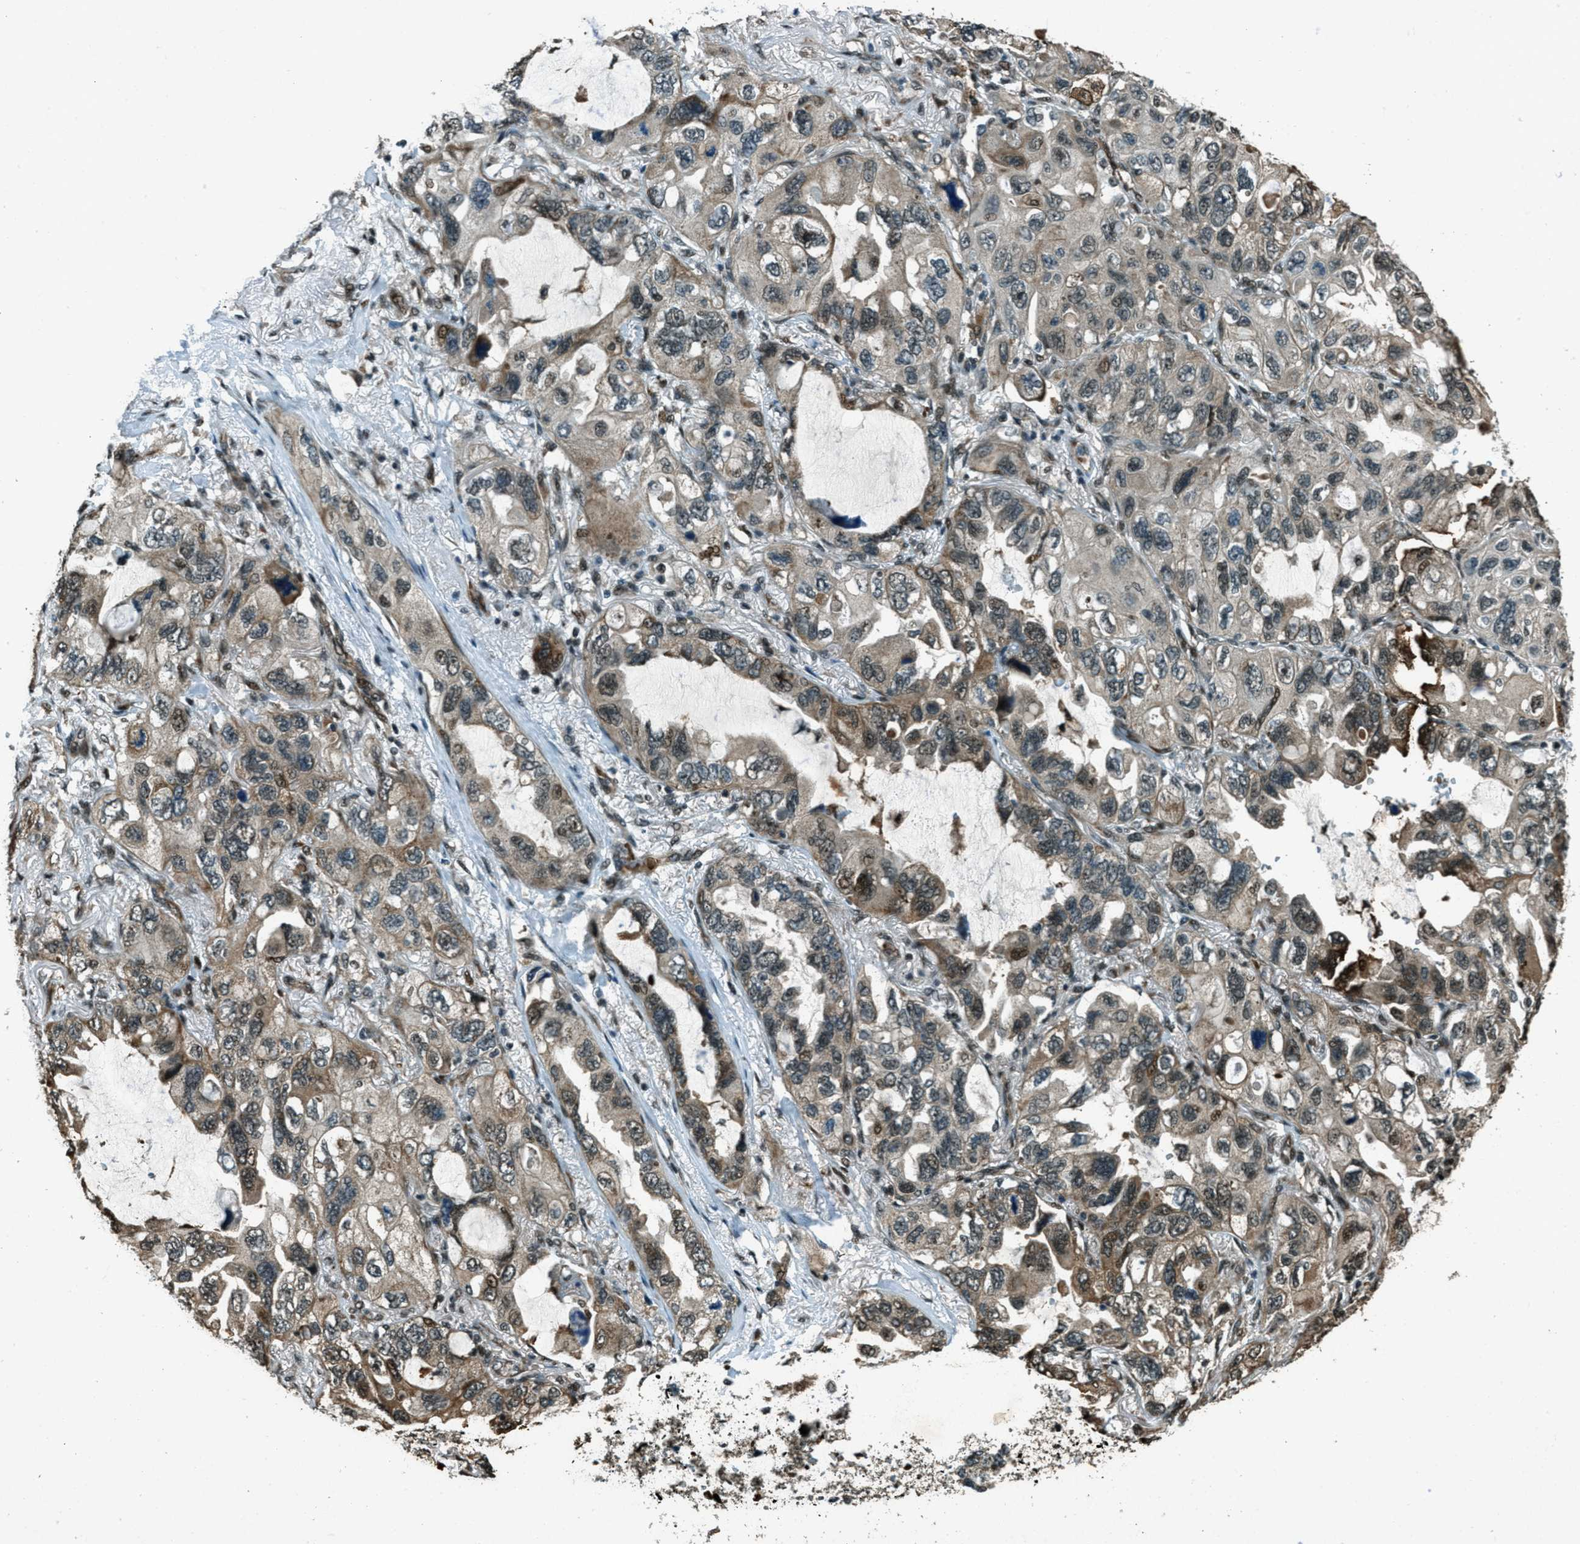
{"staining": {"intensity": "moderate", "quantity": "25%-75%", "location": "cytoplasmic/membranous,nuclear"}, "tissue": "lung cancer", "cell_type": "Tumor cells", "image_type": "cancer", "snomed": [{"axis": "morphology", "description": "Squamous cell carcinoma, NOS"}, {"axis": "topography", "description": "Lung"}], "caption": "IHC of human lung cancer (squamous cell carcinoma) shows medium levels of moderate cytoplasmic/membranous and nuclear staining in approximately 25%-75% of tumor cells.", "gene": "TARDBP", "patient": {"sex": "female", "age": 73}}